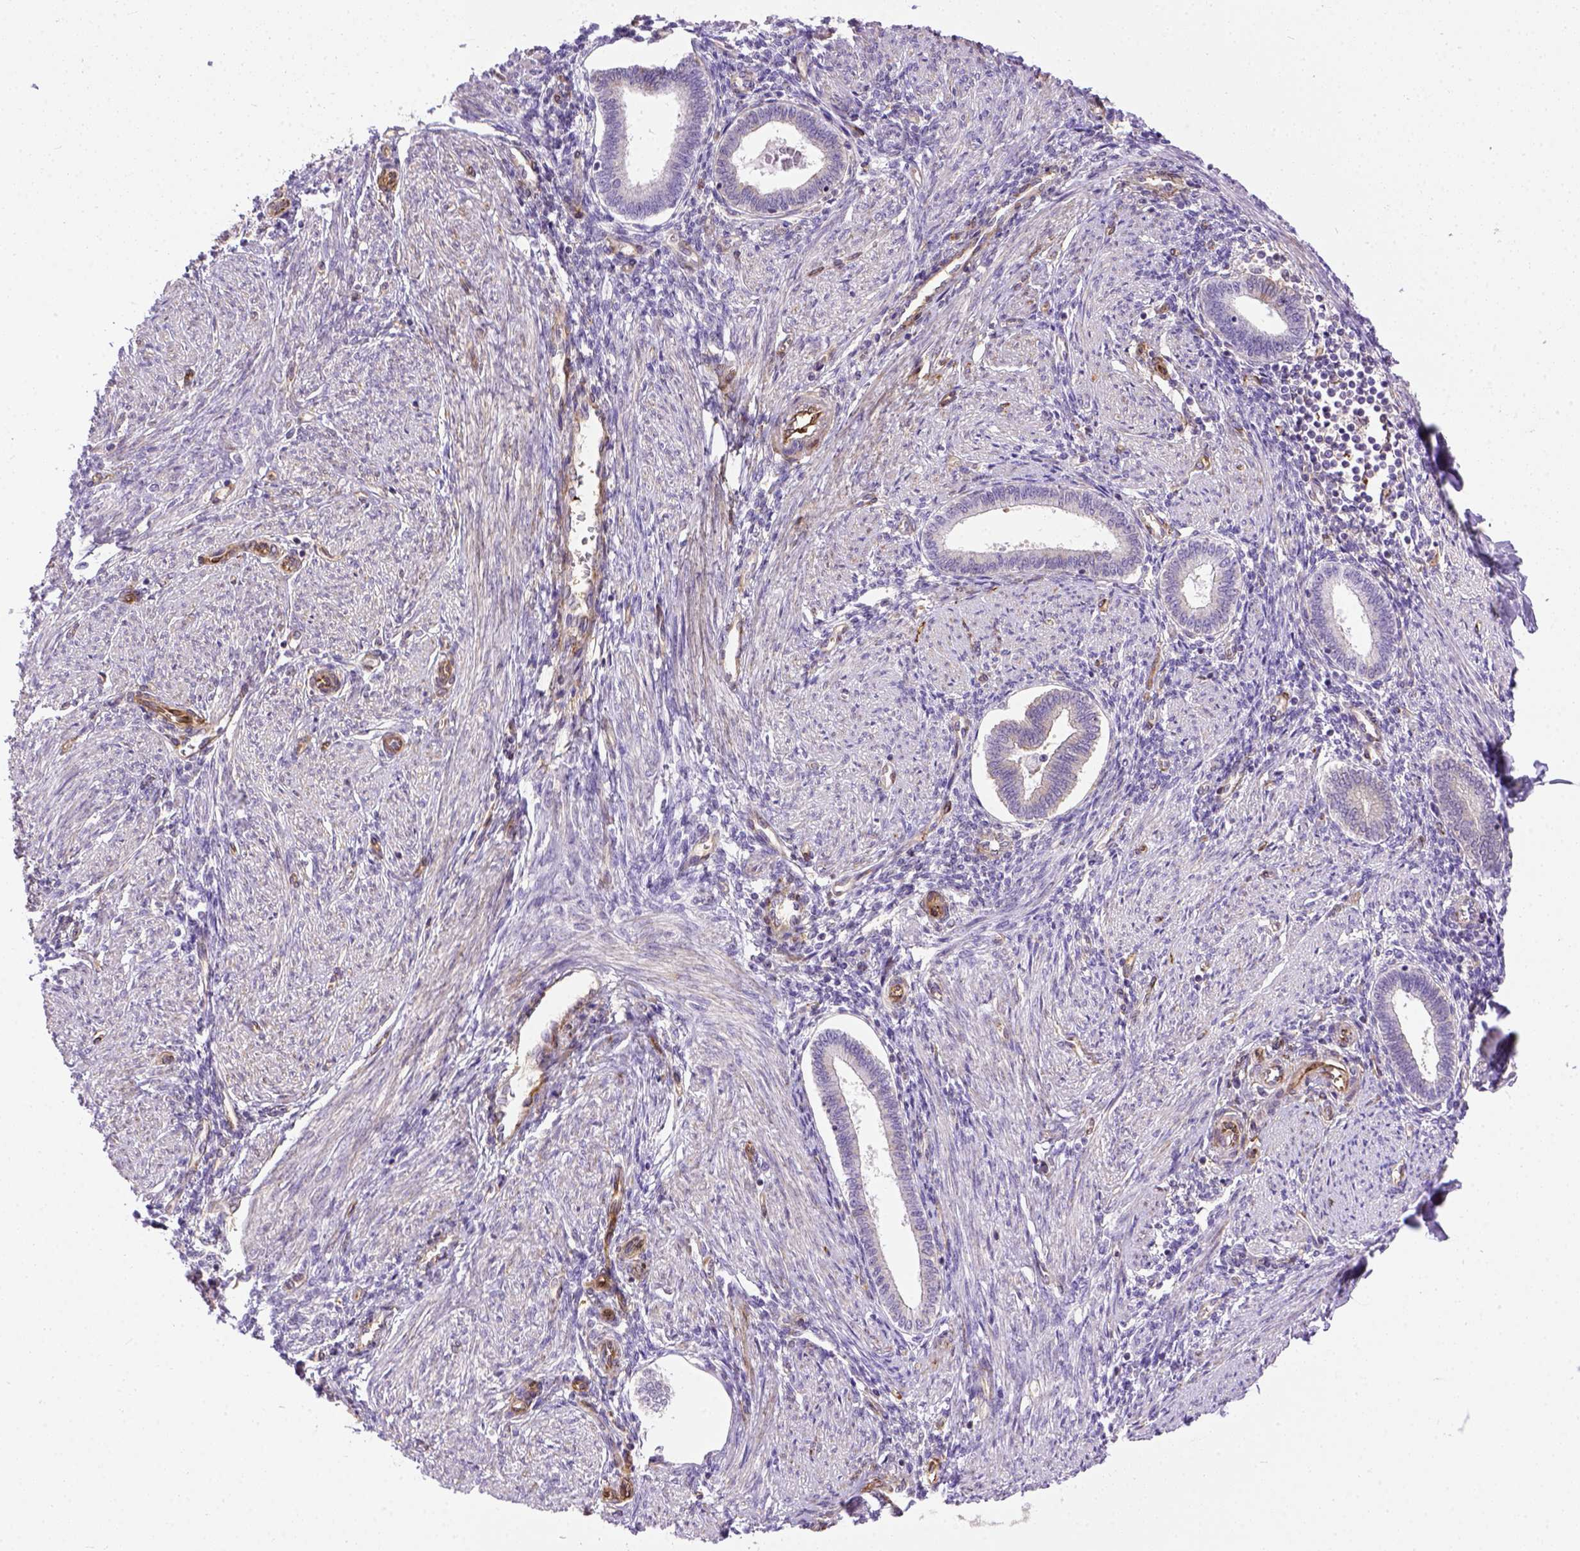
{"staining": {"intensity": "moderate", "quantity": ">75%", "location": "cytoplasmic/membranous"}, "tissue": "endometrium", "cell_type": "Cells in endometrial stroma", "image_type": "normal", "snomed": [{"axis": "morphology", "description": "Normal tissue, NOS"}, {"axis": "topography", "description": "Endometrium"}], "caption": "An immunohistochemistry (IHC) photomicrograph of benign tissue is shown. Protein staining in brown labels moderate cytoplasmic/membranous positivity in endometrium within cells in endometrial stroma.", "gene": "KAZN", "patient": {"sex": "female", "age": 42}}